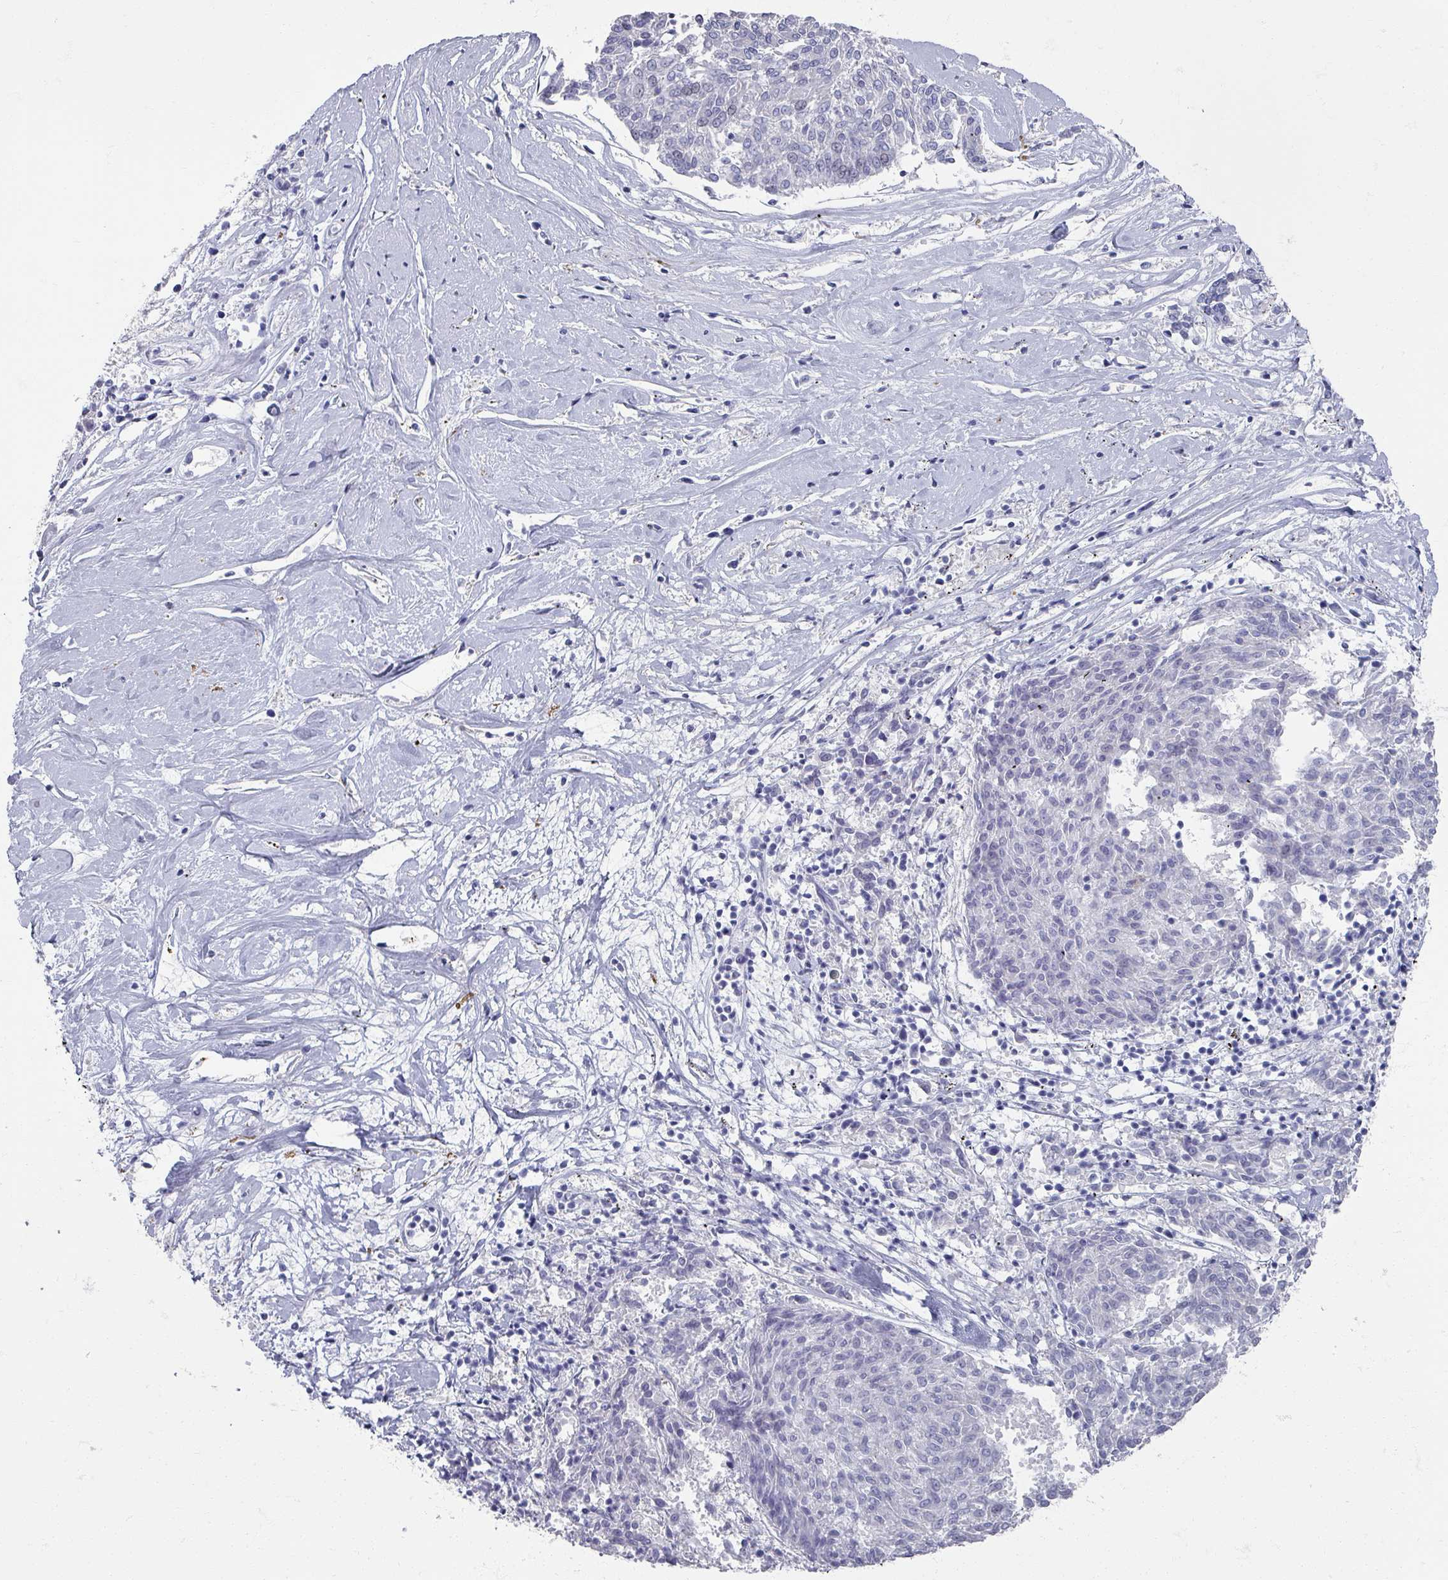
{"staining": {"intensity": "negative", "quantity": "none", "location": "none"}, "tissue": "melanoma", "cell_type": "Tumor cells", "image_type": "cancer", "snomed": [{"axis": "morphology", "description": "Malignant melanoma, NOS"}, {"axis": "topography", "description": "Skin"}], "caption": "Immunohistochemistry (IHC) micrograph of malignant melanoma stained for a protein (brown), which shows no expression in tumor cells.", "gene": "OMG", "patient": {"sex": "female", "age": 72}}